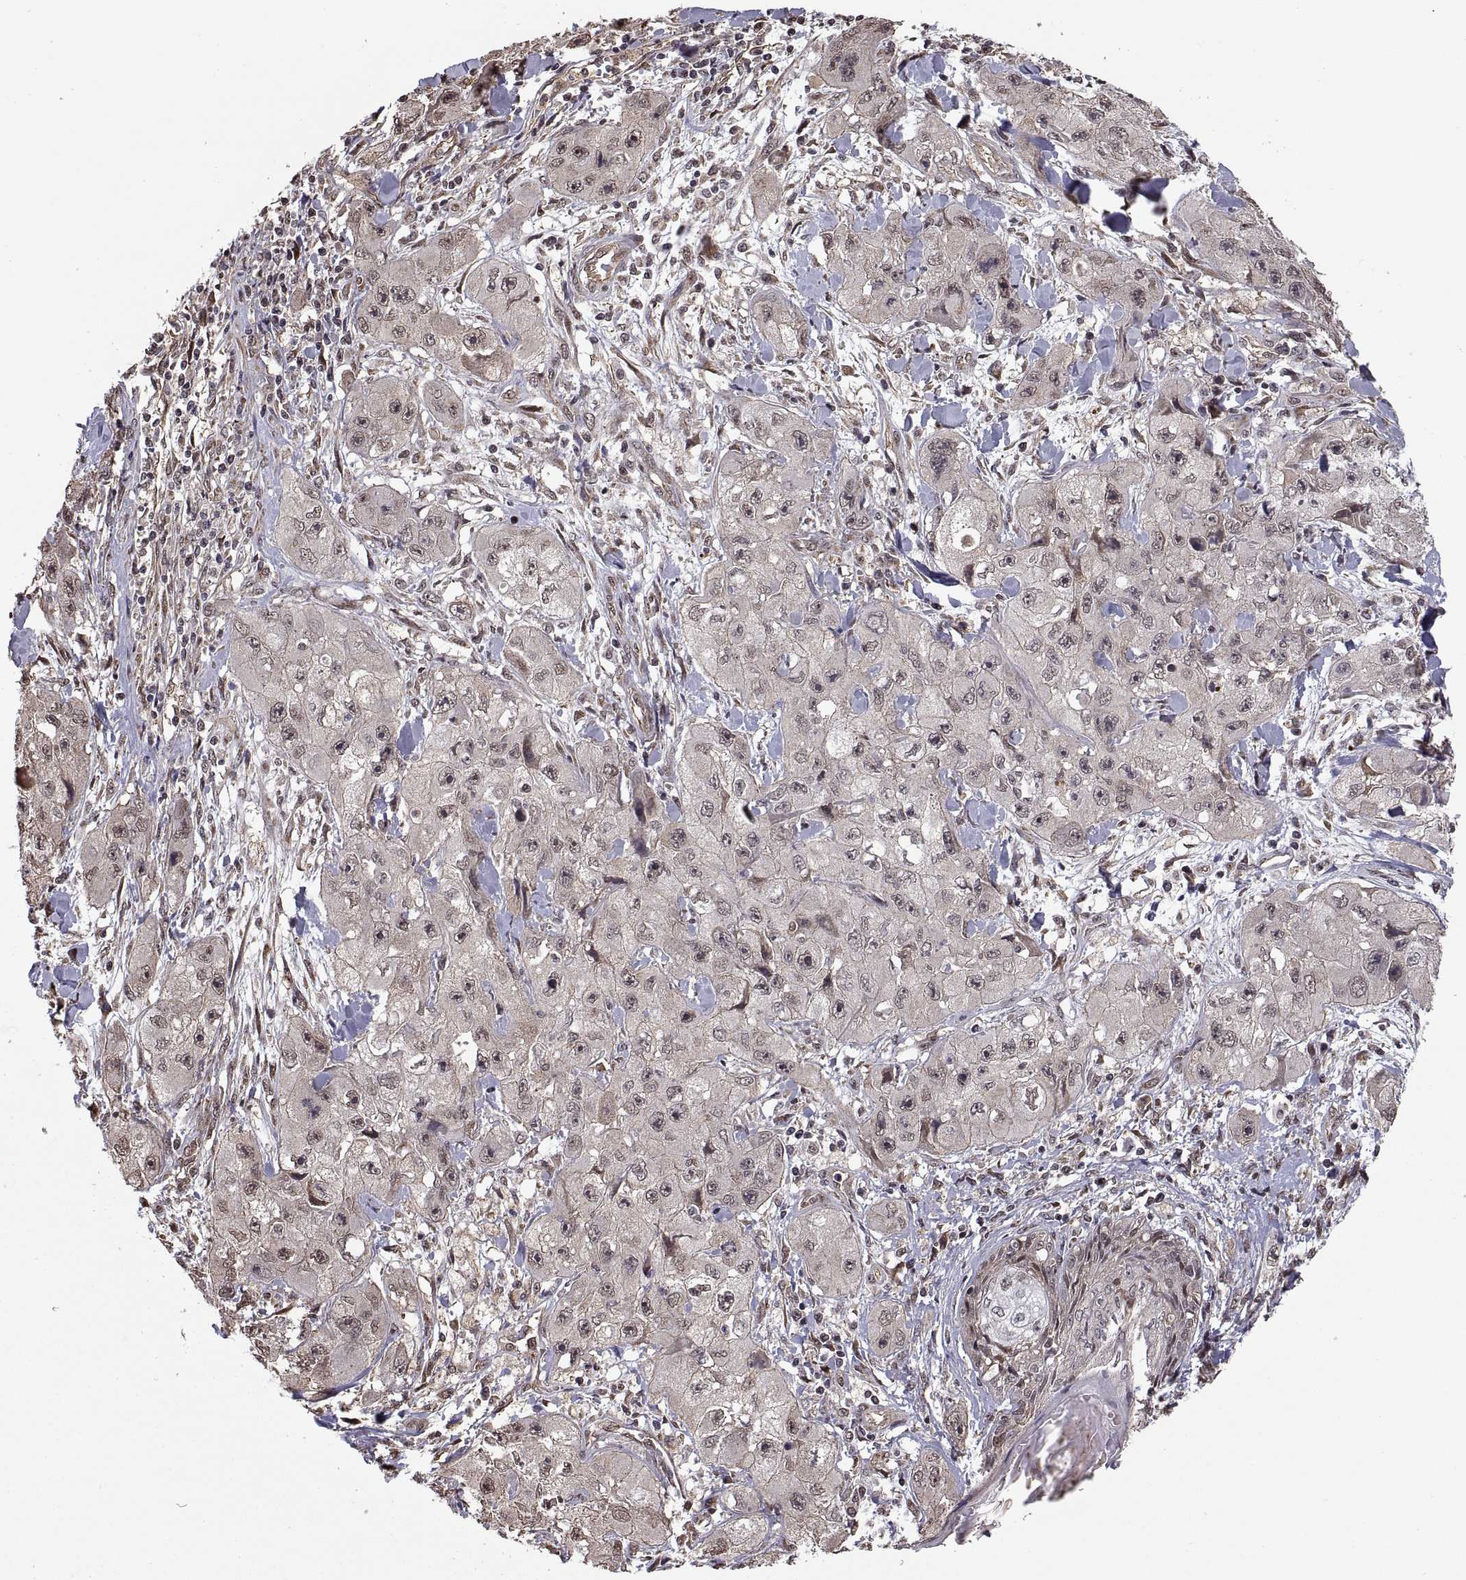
{"staining": {"intensity": "negative", "quantity": "none", "location": "none"}, "tissue": "skin cancer", "cell_type": "Tumor cells", "image_type": "cancer", "snomed": [{"axis": "morphology", "description": "Squamous cell carcinoma, NOS"}, {"axis": "topography", "description": "Skin"}, {"axis": "topography", "description": "Subcutis"}], "caption": "Tumor cells show no significant protein positivity in skin squamous cell carcinoma. (DAB immunohistochemistry (IHC) with hematoxylin counter stain).", "gene": "ARRB1", "patient": {"sex": "male", "age": 73}}